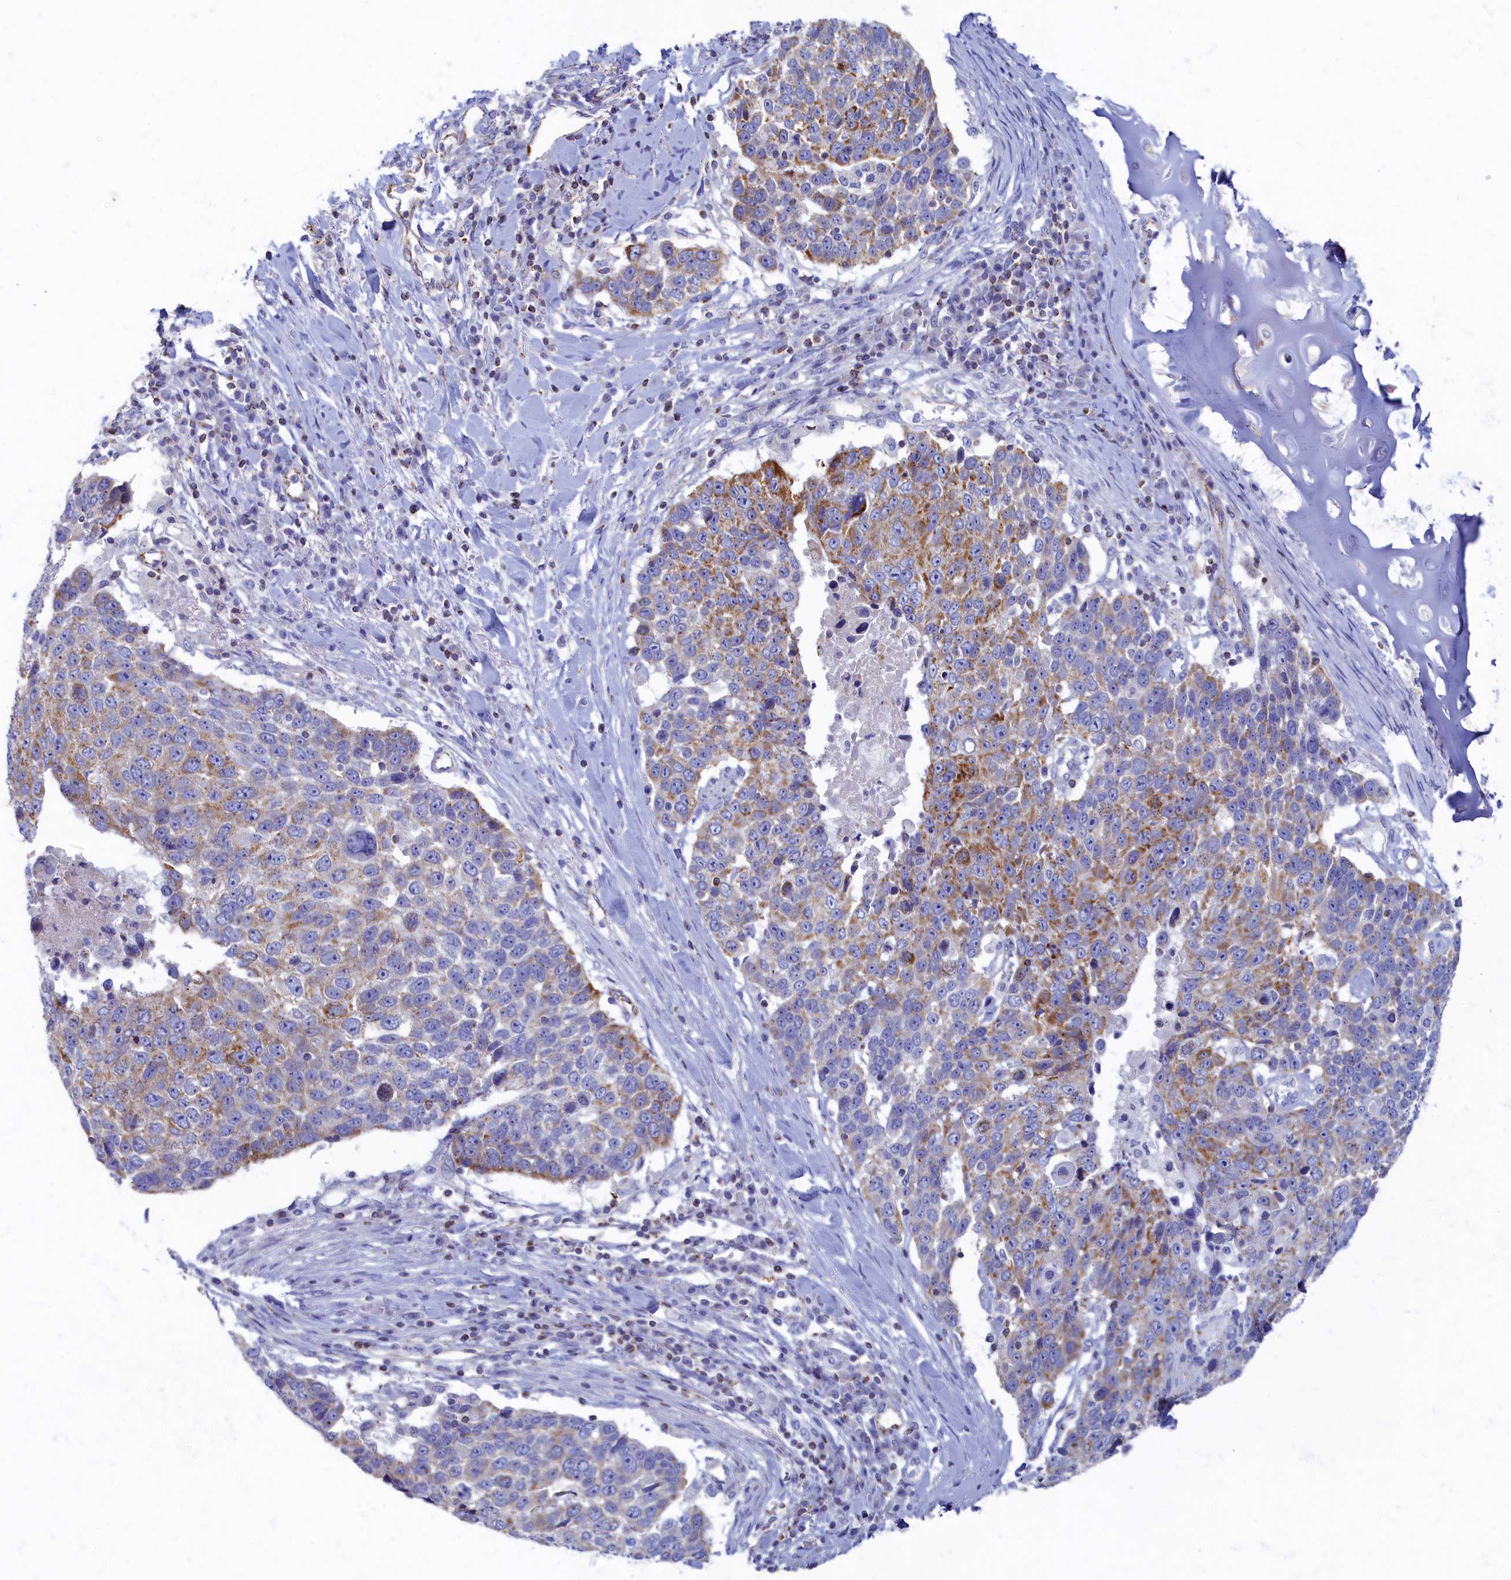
{"staining": {"intensity": "moderate", "quantity": "<25%", "location": "cytoplasmic/membranous"}, "tissue": "lung cancer", "cell_type": "Tumor cells", "image_type": "cancer", "snomed": [{"axis": "morphology", "description": "Squamous cell carcinoma, NOS"}, {"axis": "topography", "description": "Lung"}], "caption": "A high-resolution image shows immunohistochemistry (IHC) staining of lung cancer (squamous cell carcinoma), which displays moderate cytoplasmic/membranous expression in about <25% of tumor cells.", "gene": "OCIAD2", "patient": {"sex": "male", "age": 66}}